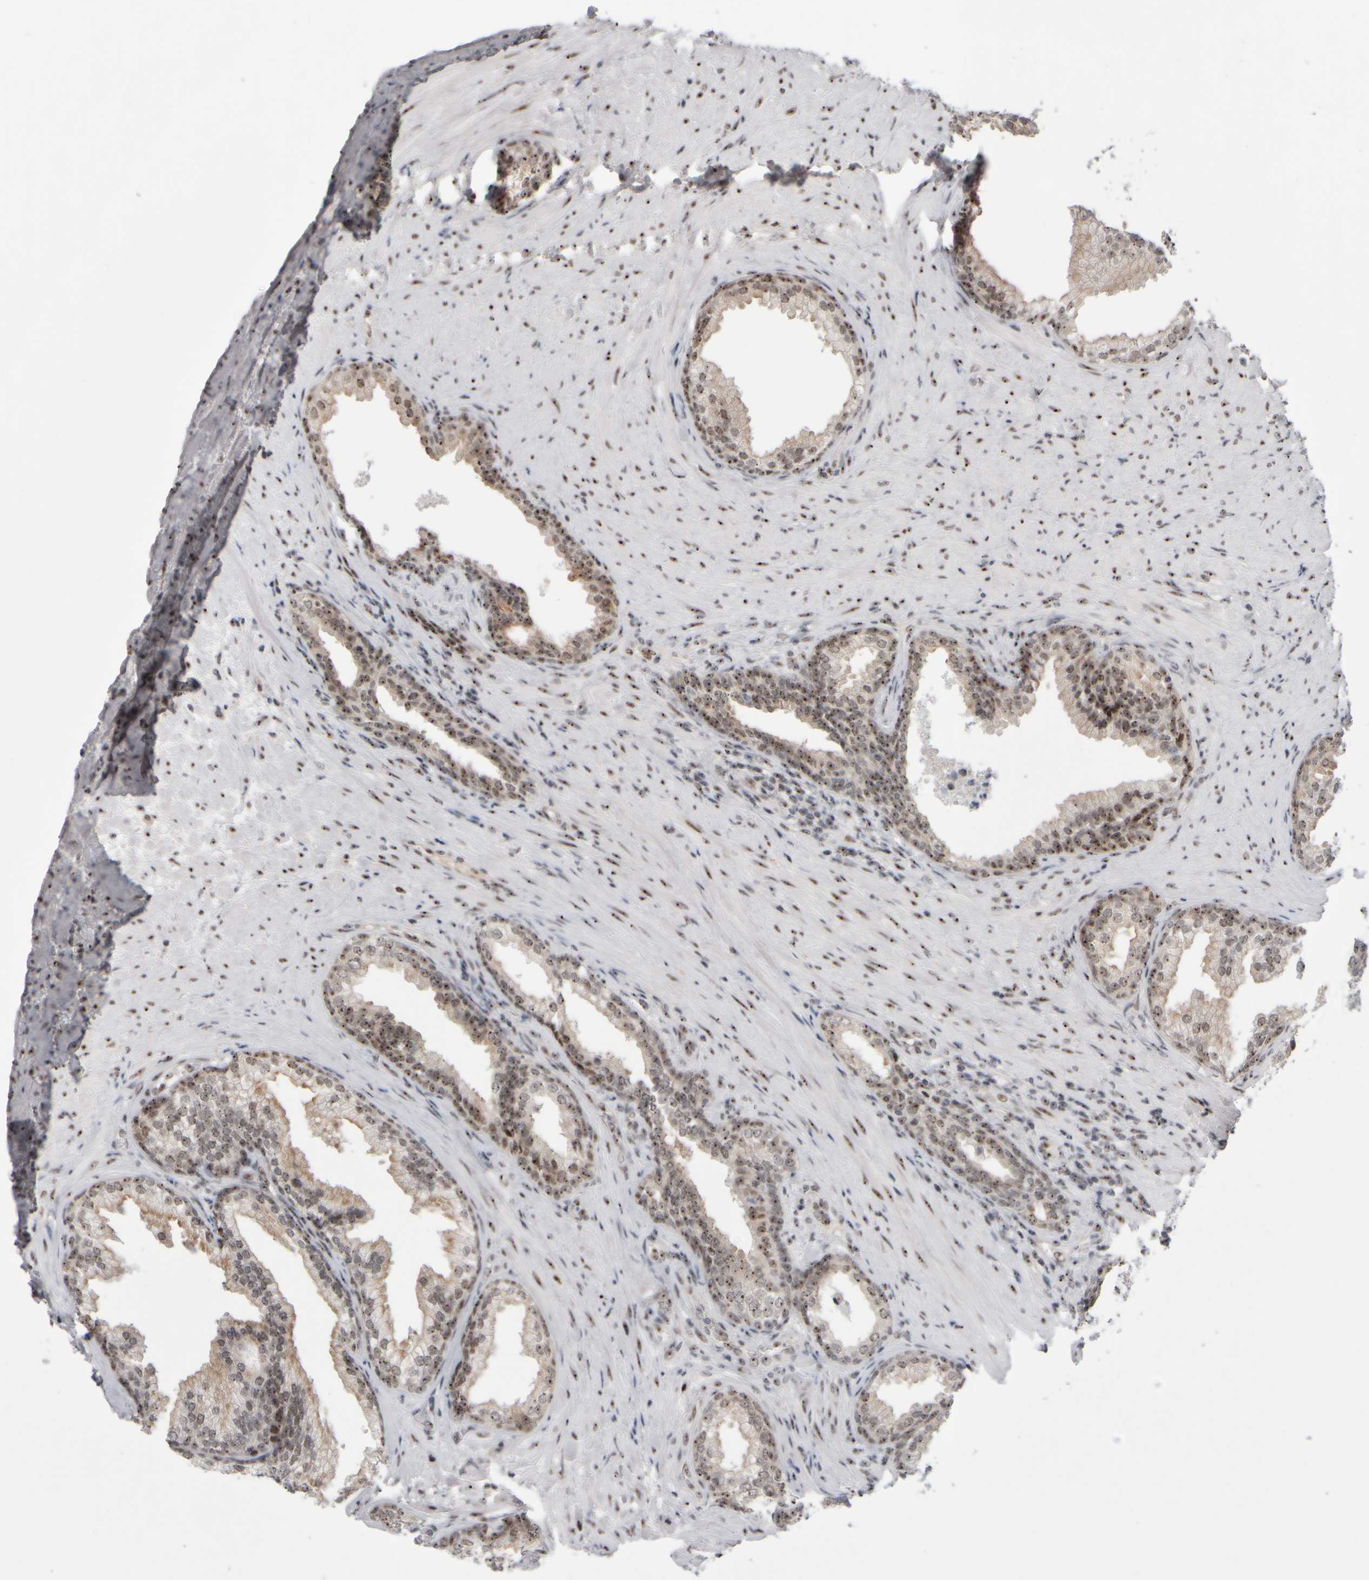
{"staining": {"intensity": "moderate", "quantity": ">75%", "location": "cytoplasmic/membranous,nuclear"}, "tissue": "prostate", "cell_type": "Glandular cells", "image_type": "normal", "snomed": [{"axis": "morphology", "description": "Normal tissue, NOS"}, {"axis": "topography", "description": "Prostate"}], "caption": "Immunohistochemistry (IHC) staining of normal prostate, which exhibits medium levels of moderate cytoplasmic/membranous,nuclear expression in approximately >75% of glandular cells indicating moderate cytoplasmic/membranous,nuclear protein staining. The staining was performed using DAB (brown) for protein detection and nuclei were counterstained in hematoxylin (blue).", "gene": "SURF6", "patient": {"sex": "male", "age": 76}}